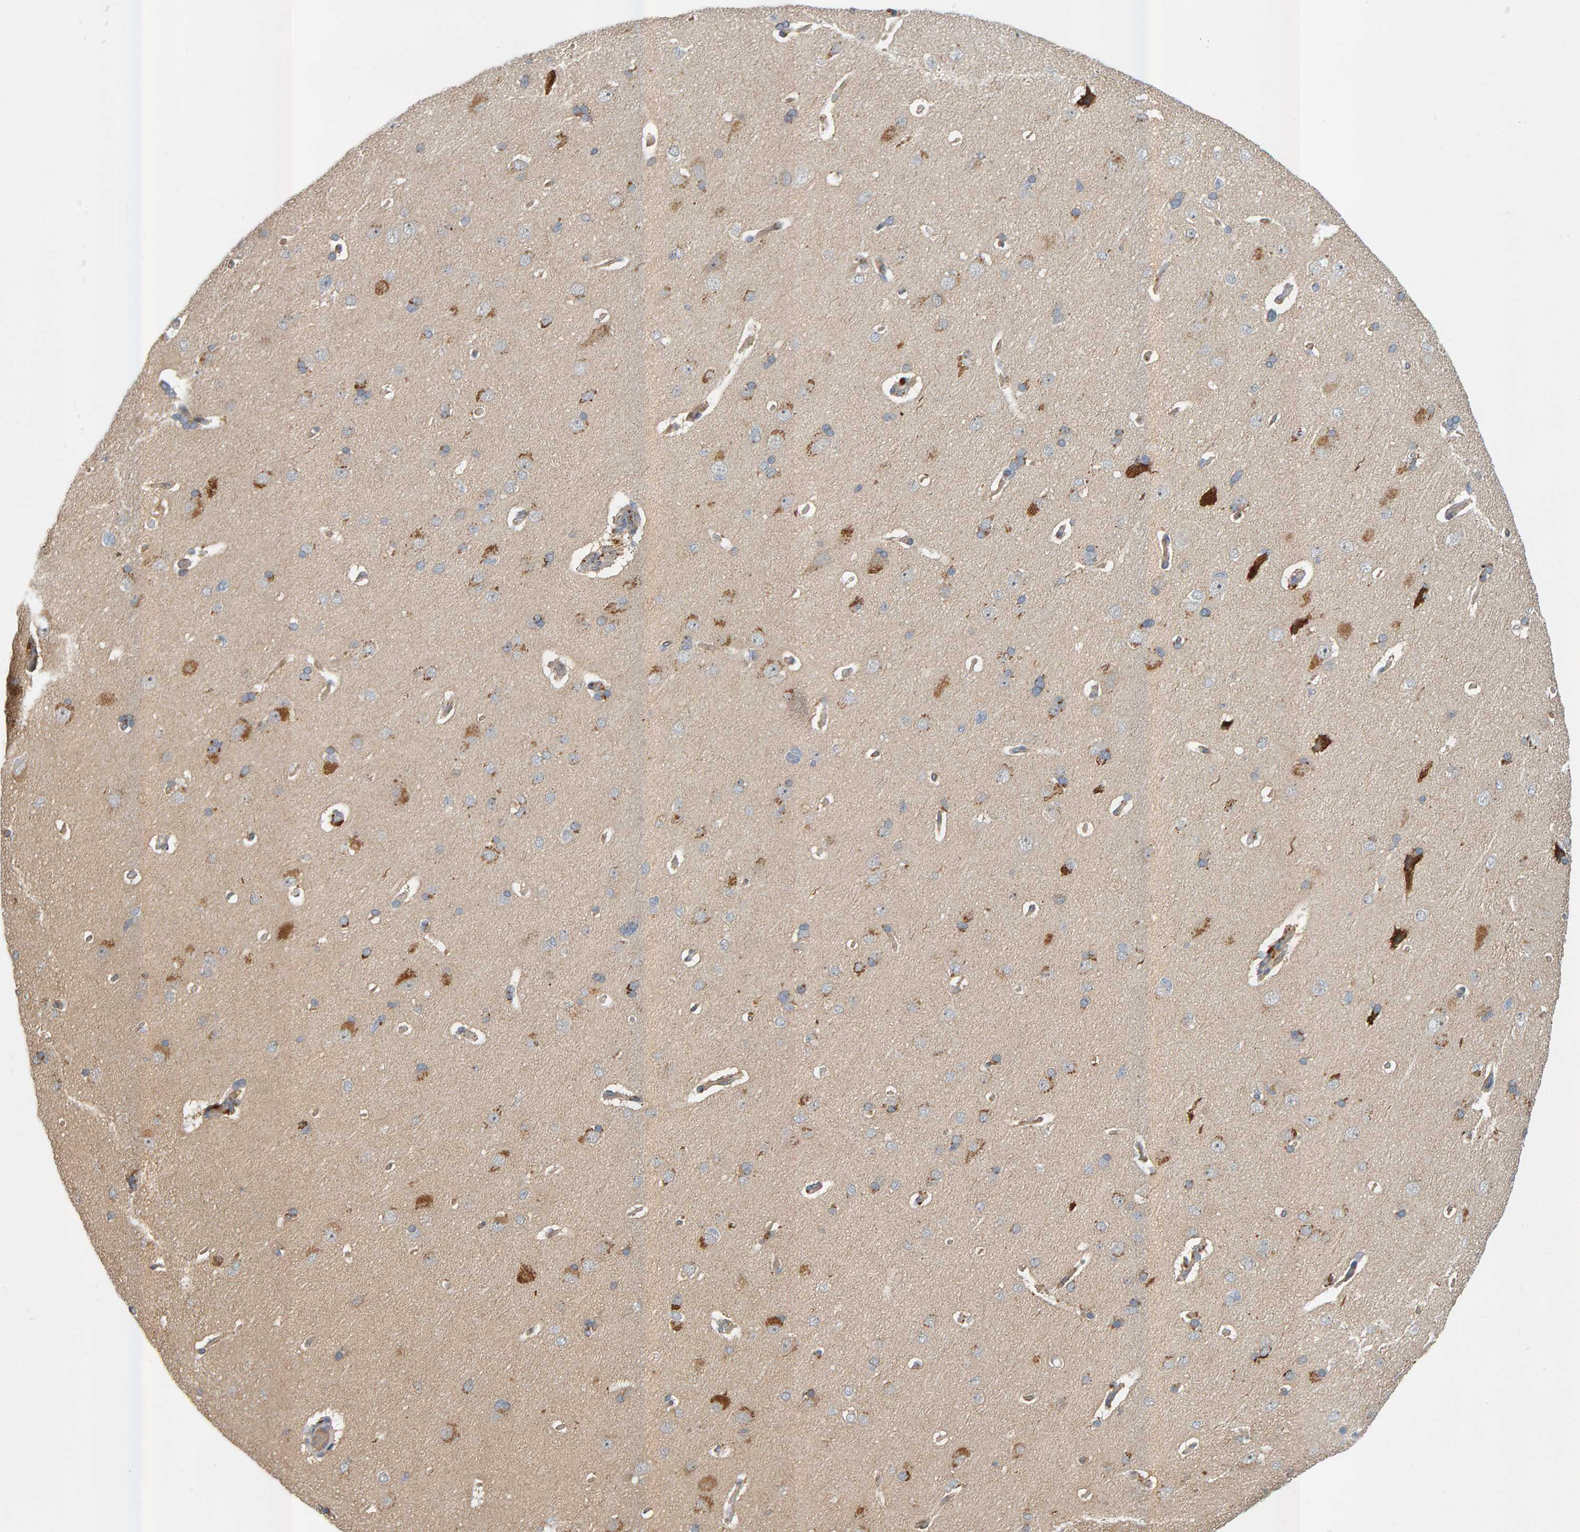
{"staining": {"intensity": "moderate", "quantity": ">75%", "location": "cytoplasmic/membranous"}, "tissue": "cerebral cortex", "cell_type": "Endothelial cells", "image_type": "normal", "snomed": [{"axis": "morphology", "description": "Normal tissue, NOS"}, {"axis": "topography", "description": "Cerebral cortex"}], "caption": "Moderate cytoplasmic/membranous expression for a protein is appreciated in about >75% of endothelial cells of normal cerebral cortex using immunohistochemistry (IHC).", "gene": "ZNF160", "patient": {"sex": "male", "age": 62}}